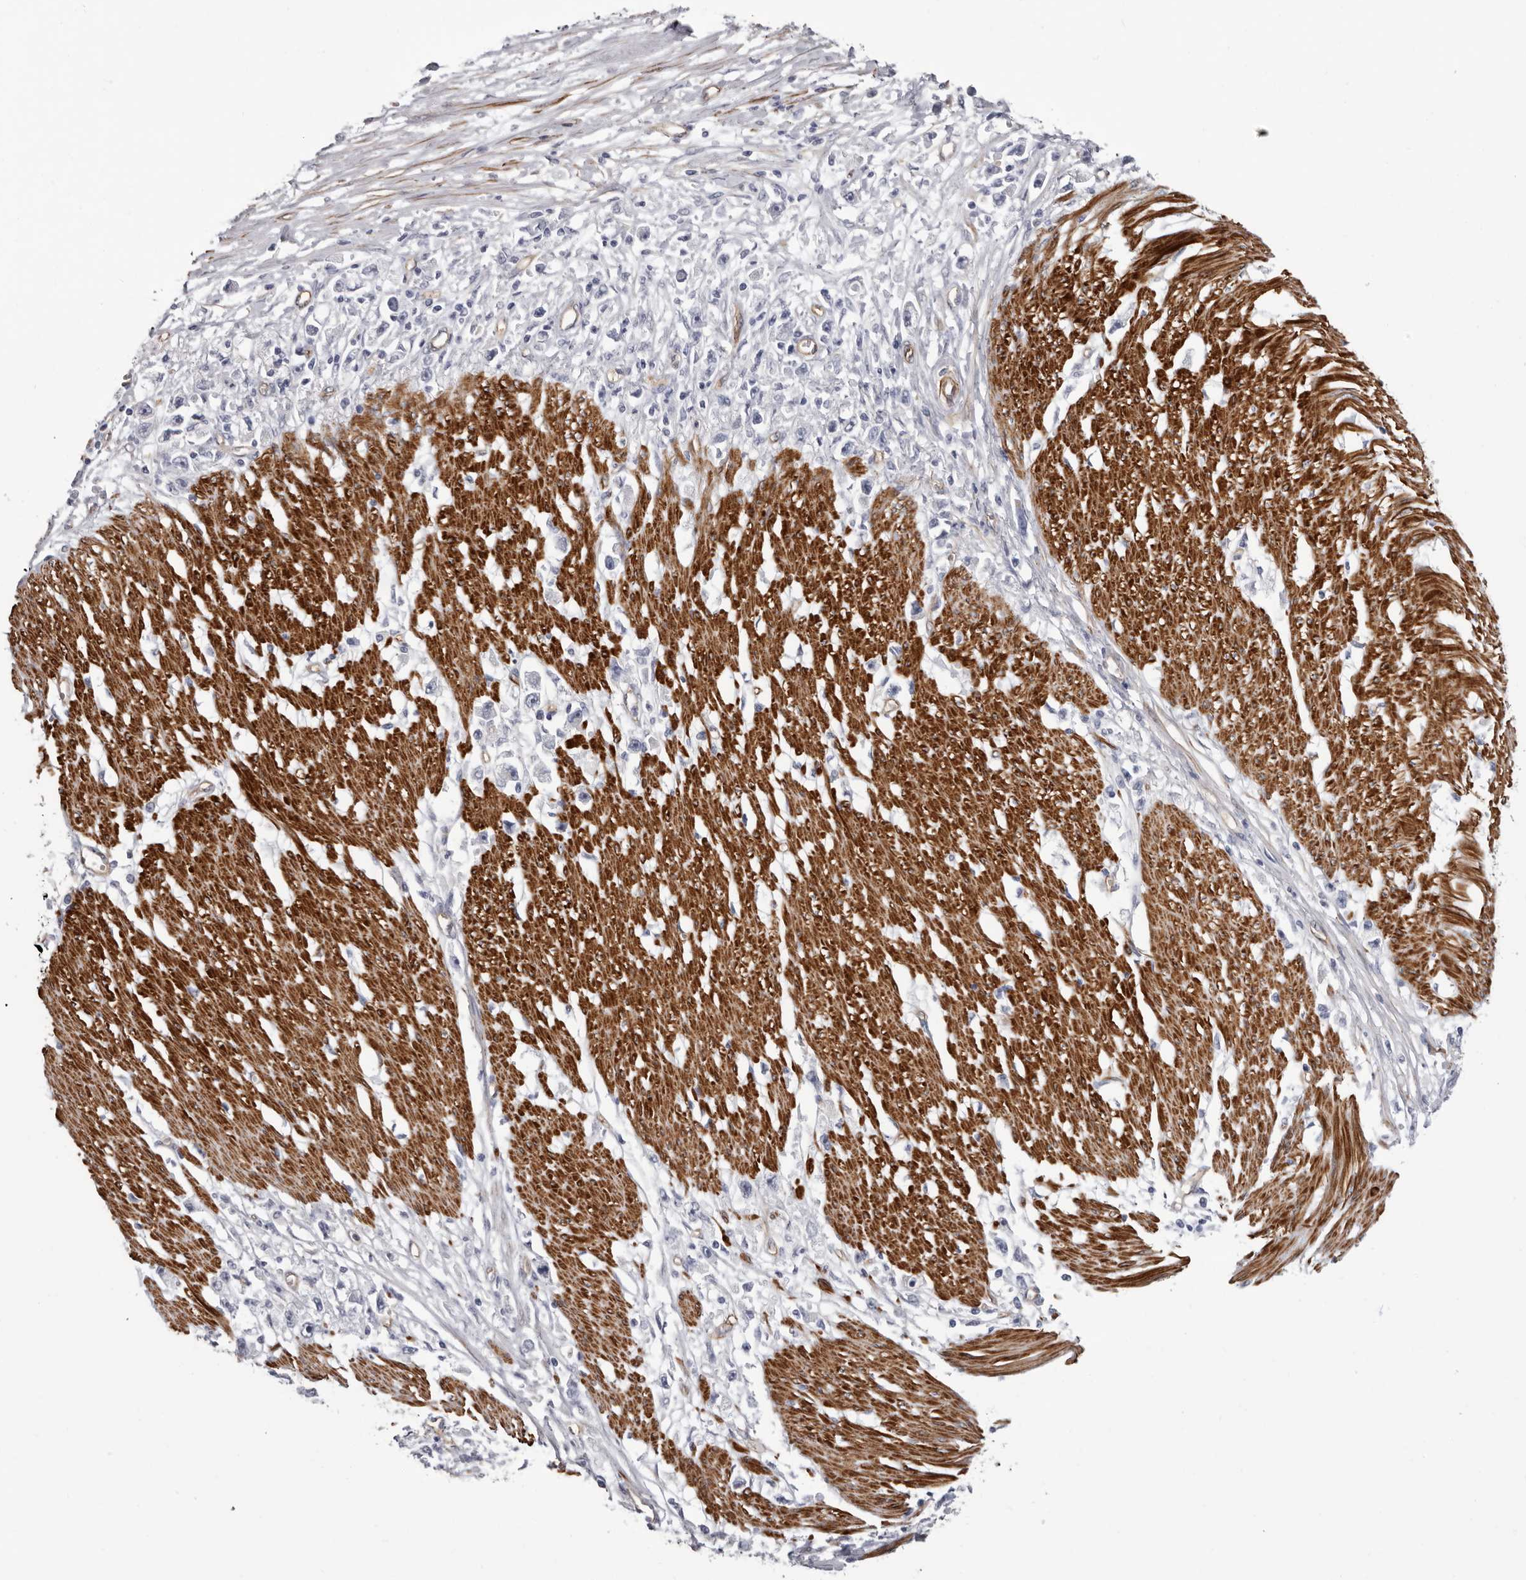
{"staining": {"intensity": "negative", "quantity": "none", "location": "none"}, "tissue": "stomach cancer", "cell_type": "Tumor cells", "image_type": "cancer", "snomed": [{"axis": "morphology", "description": "Adenocarcinoma, NOS"}, {"axis": "topography", "description": "Stomach"}], "caption": "High magnification brightfield microscopy of stomach cancer (adenocarcinoma) stained with DAB (3,3'-diaminobenzidine) (brown) and counterstained with hematoxylin (blue): tumor cells show no significant expression.", "gene": "ADGRL4", "patient": {"sex": "female", "age": 59}}